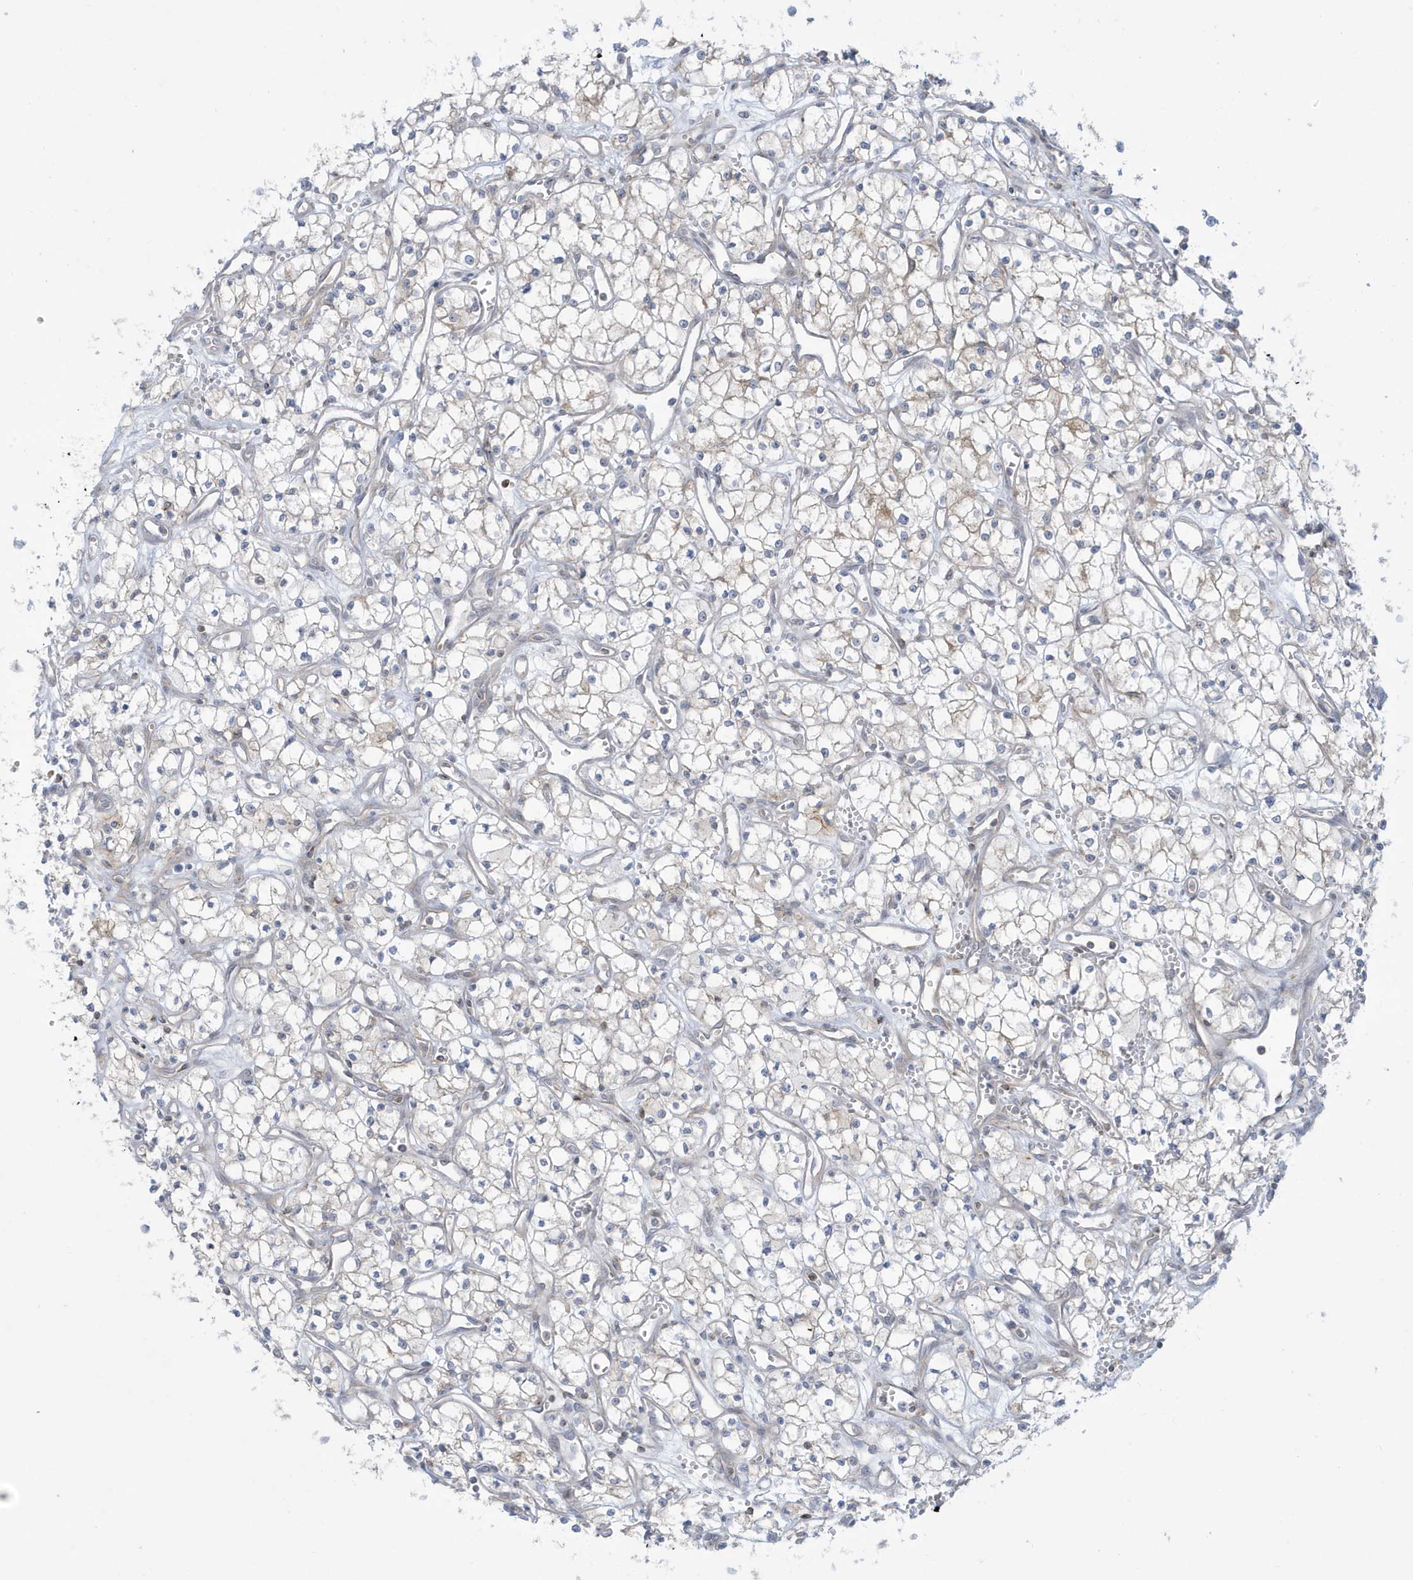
{"staining": {"intensity": "negative", "quantity": "none", "location": "none"}, "tissue": "renal cancer", "cell_type": "Tumor cells", "image_type": "cancer", "snomed": [{"axis": "morphology", "description": "Adenocarcinoma, NOS"}, {"axis": "topography", "description": "Kidney"}], "caption": "Micrograph shows no protein staining in tumor cells of renal cancer tissue.", "gene": "SLAMF9", "patient": {"sex": "male", "age": 59}}